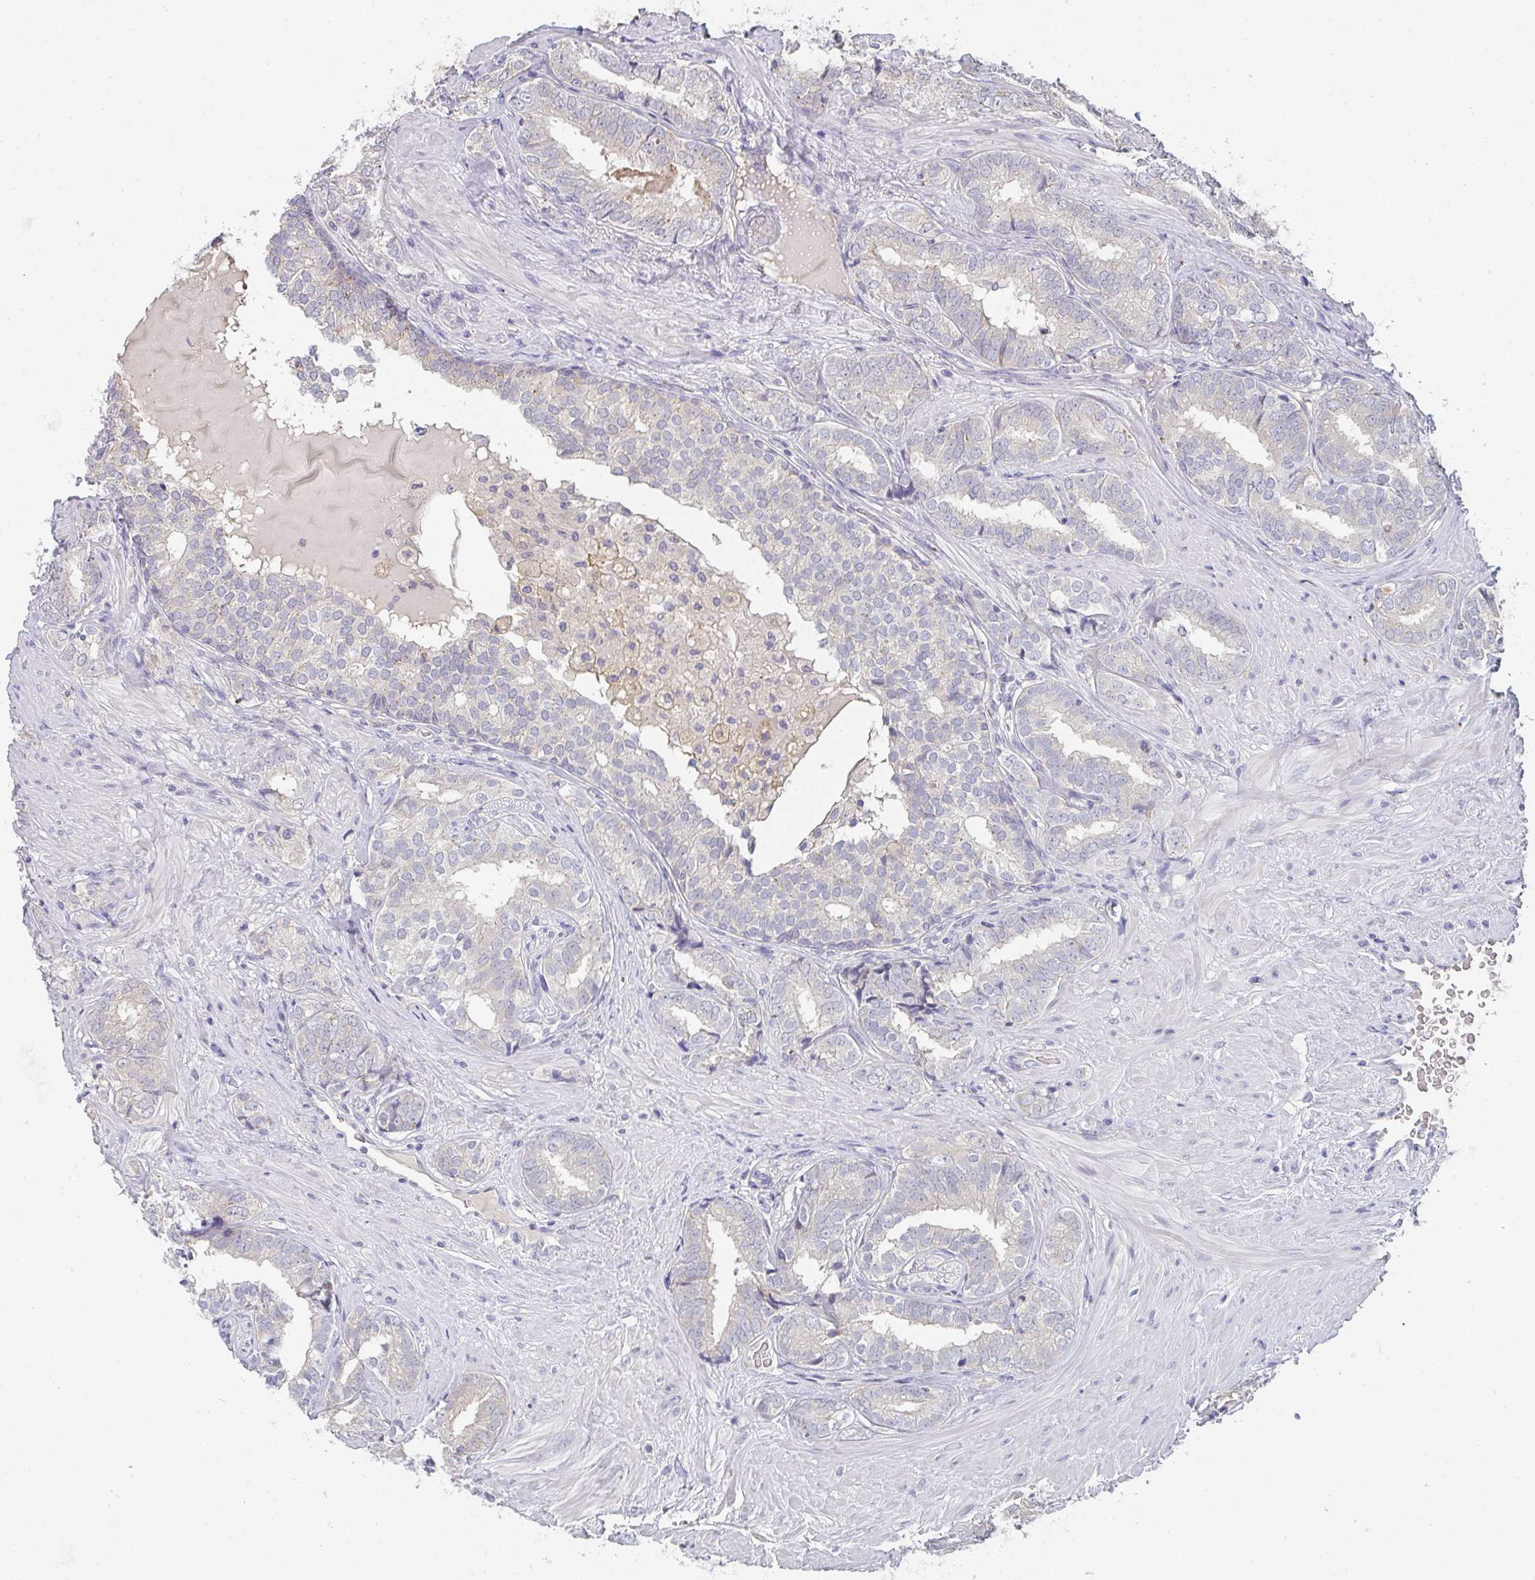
{"staining": {"intensity": "negative", "quantity": "none", "location": "none"}, "tissue": "prostate cancer", "cell_type": "Tumor cells", "image_type": "cancer", "snomed": [{"axis": "morphology", "description": "Adenocarcinoma, High grade"}, {"axis": "topography", "description": "Prostate"}], "caption": "Protein analysis of prostate cancer displays no significant expression in tumor cells.", "gene": "CHMP5", "patient": {"sex": "male", "age": 72}}